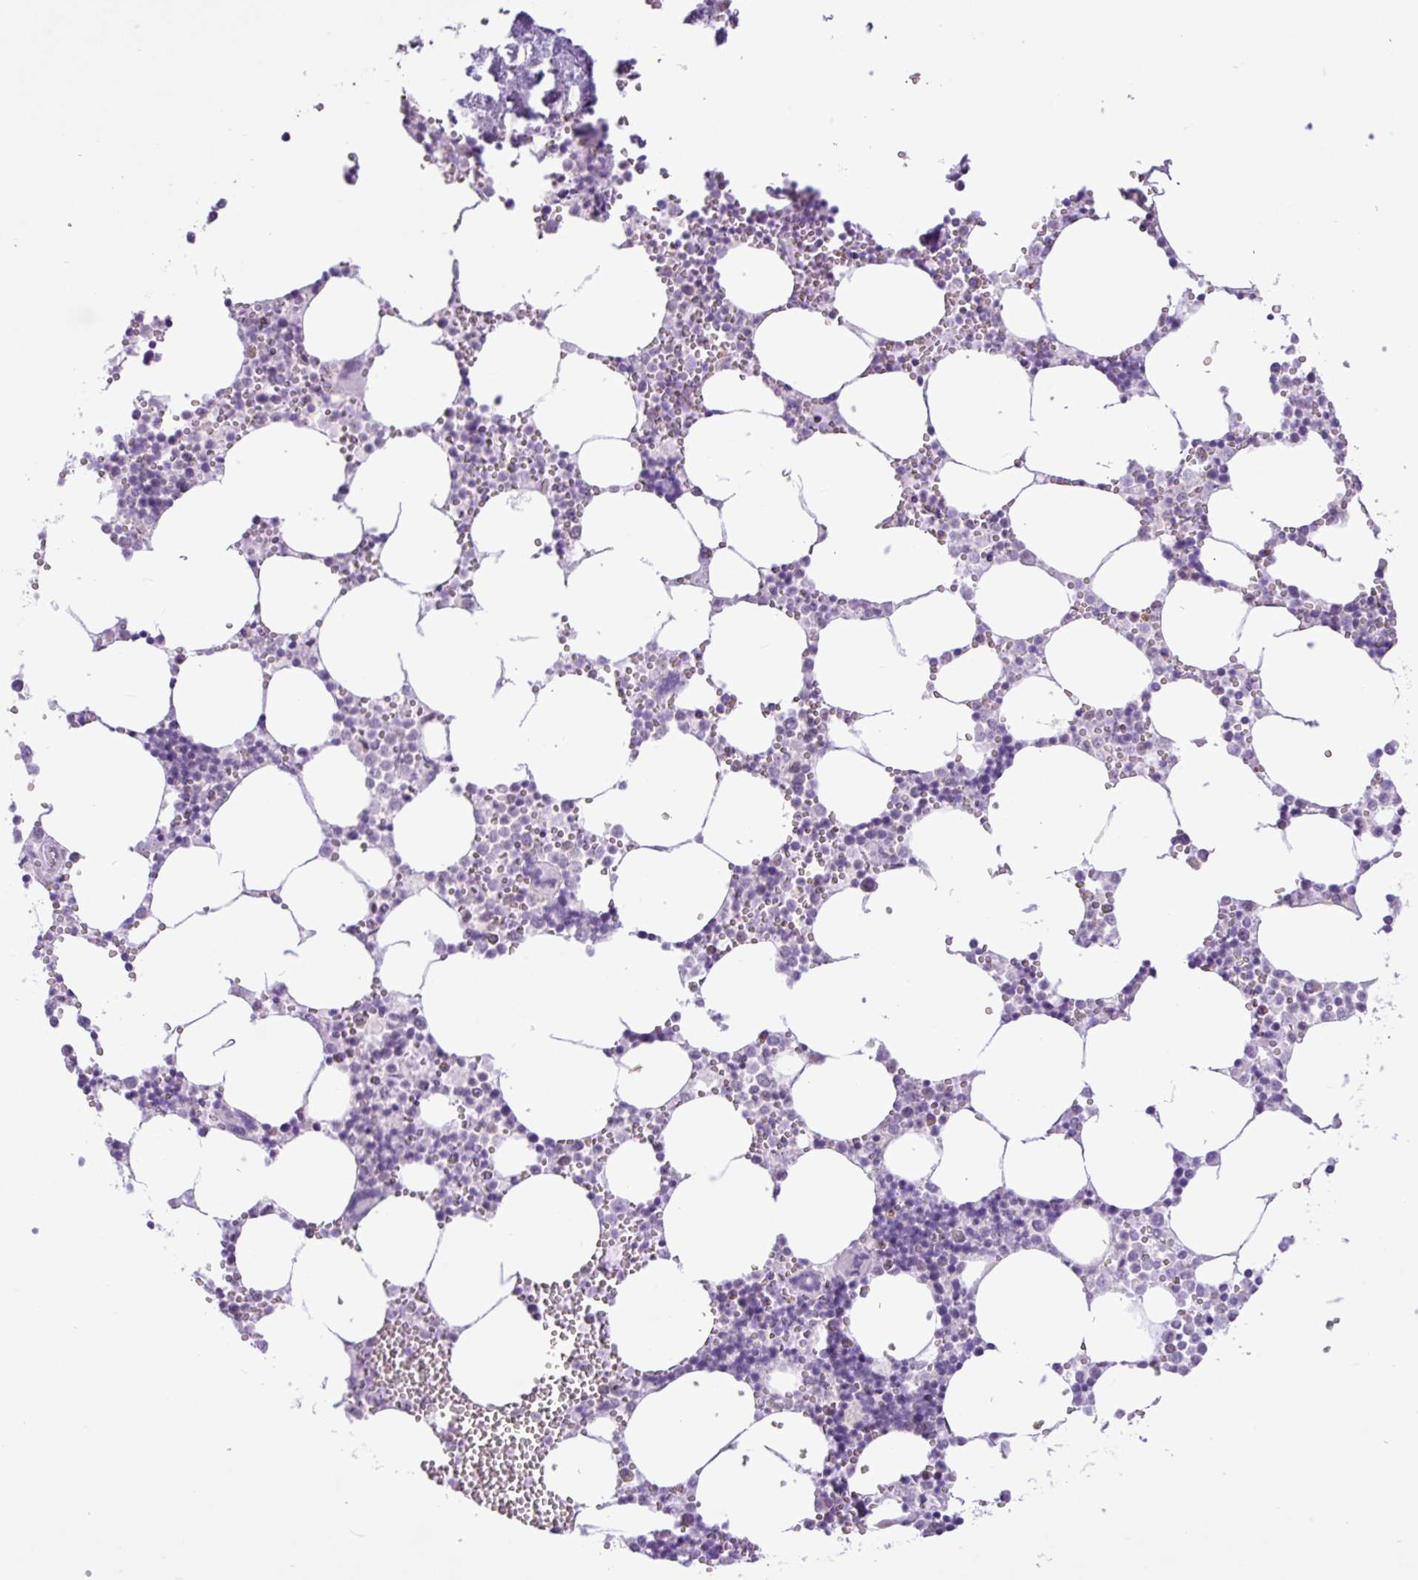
{"staining": {"intensity": "weak", "quantity": "<25%", "location": "cytoplasmic/membranous"}, "tissue": "bone marrow", "cell_type": "Hematopoietic cells", "image_type": "normal", "snomed": [{"axis": "morphology", "description": "Normal tissue, NOS"}, {"axis": "topography", "description": "Bone marrow"}], "caption": "IHC of unremarkable bone marrow displays no expression in hematopoietic cells.", "gene": "ELOA2", "patient": {"sex": "male", "age": 54}}